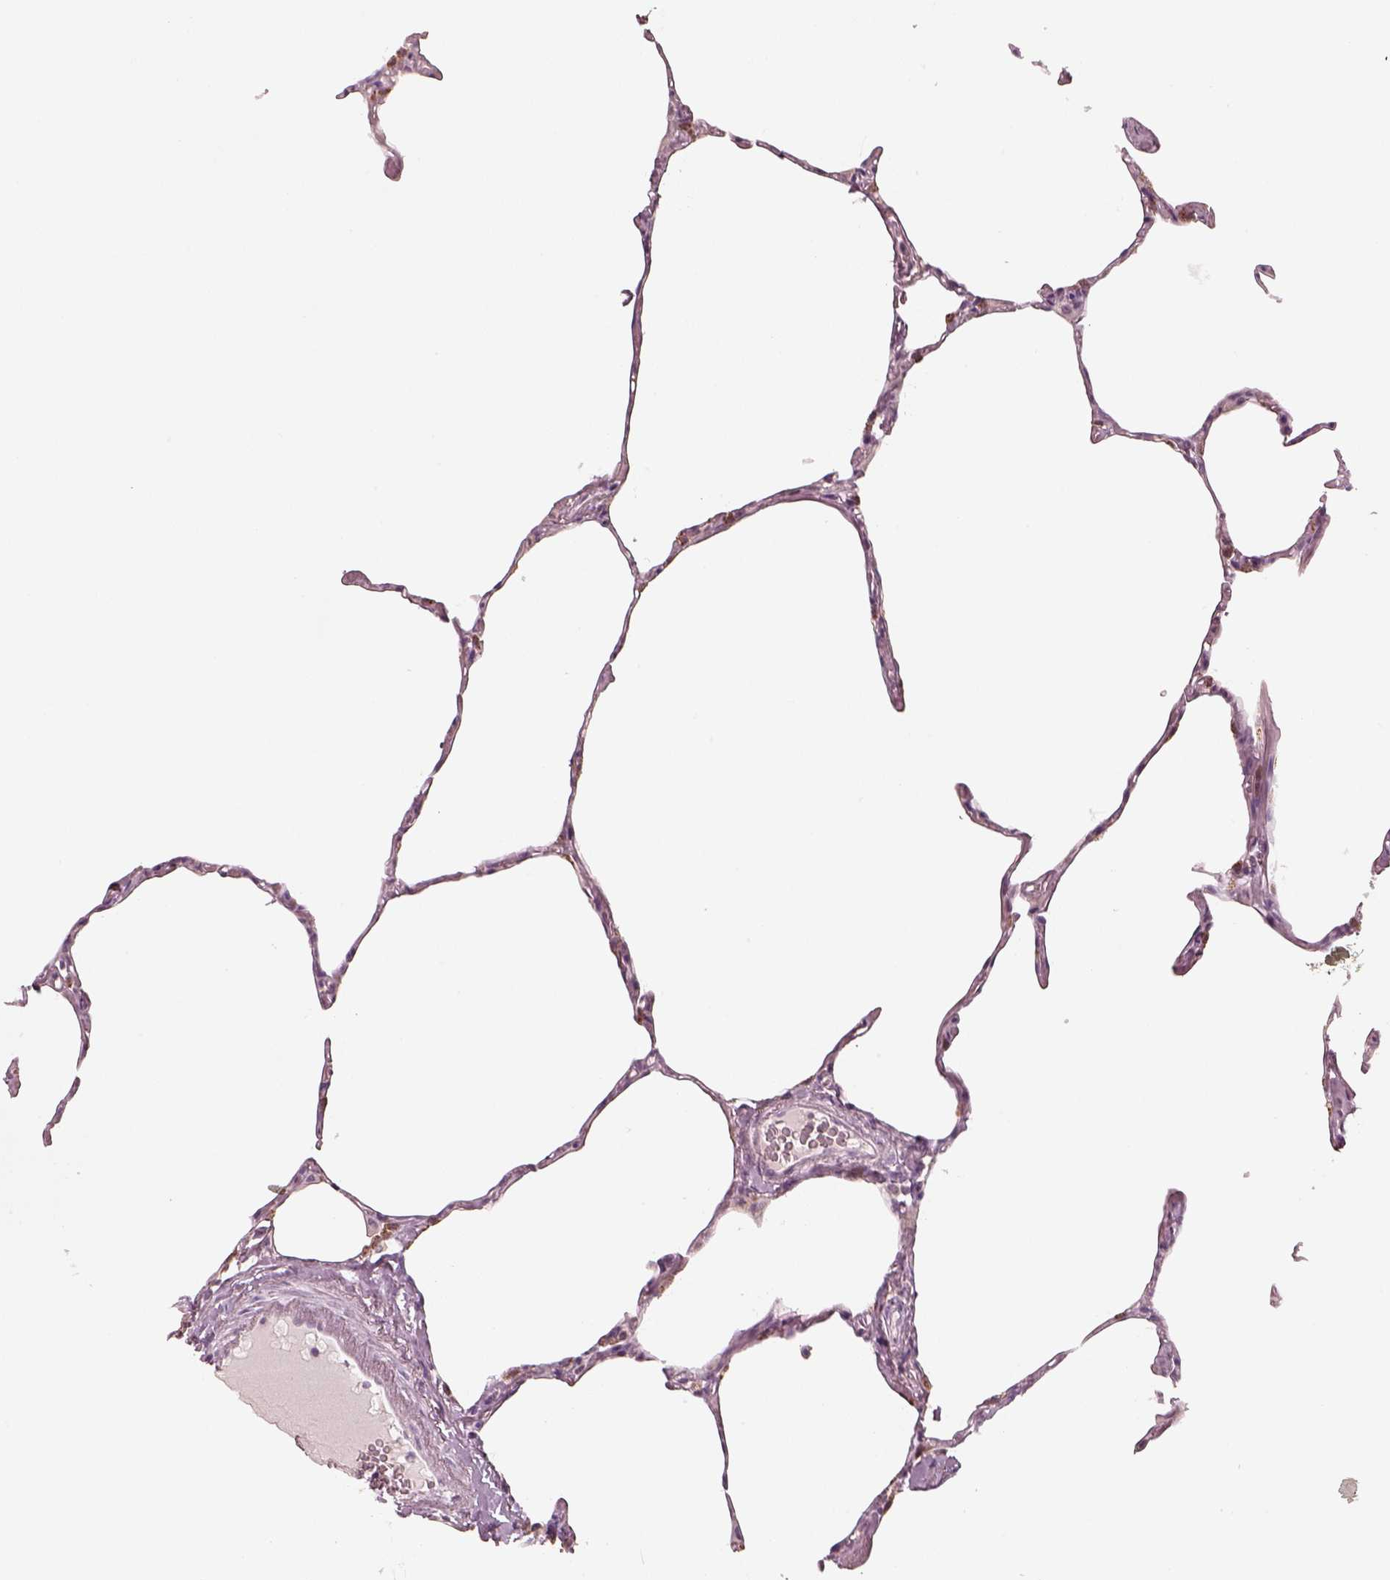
{"staining": {"intensity": "negative", "quantity": "none", "location": "none"}, "tissue": "lung", "cell_type": "Alveolar cells", "image_type": "normal", "snomed": [{"axis": "morphology", "description": "Normal tissue, NOS"}, {"axis": "topography", "description": "Lung"}], "caption": "Normal lung was stained to show a protein in brown. There is no significant staining in alveolar cells. Brightfield microscopy of IHC stained with DAB (3,3'-diaminobenzidine) (brown) and hematoxylin (blue), captured at high magnification.", "gene": "EGR4", "patient": {"sex": "male", "age": 65}}